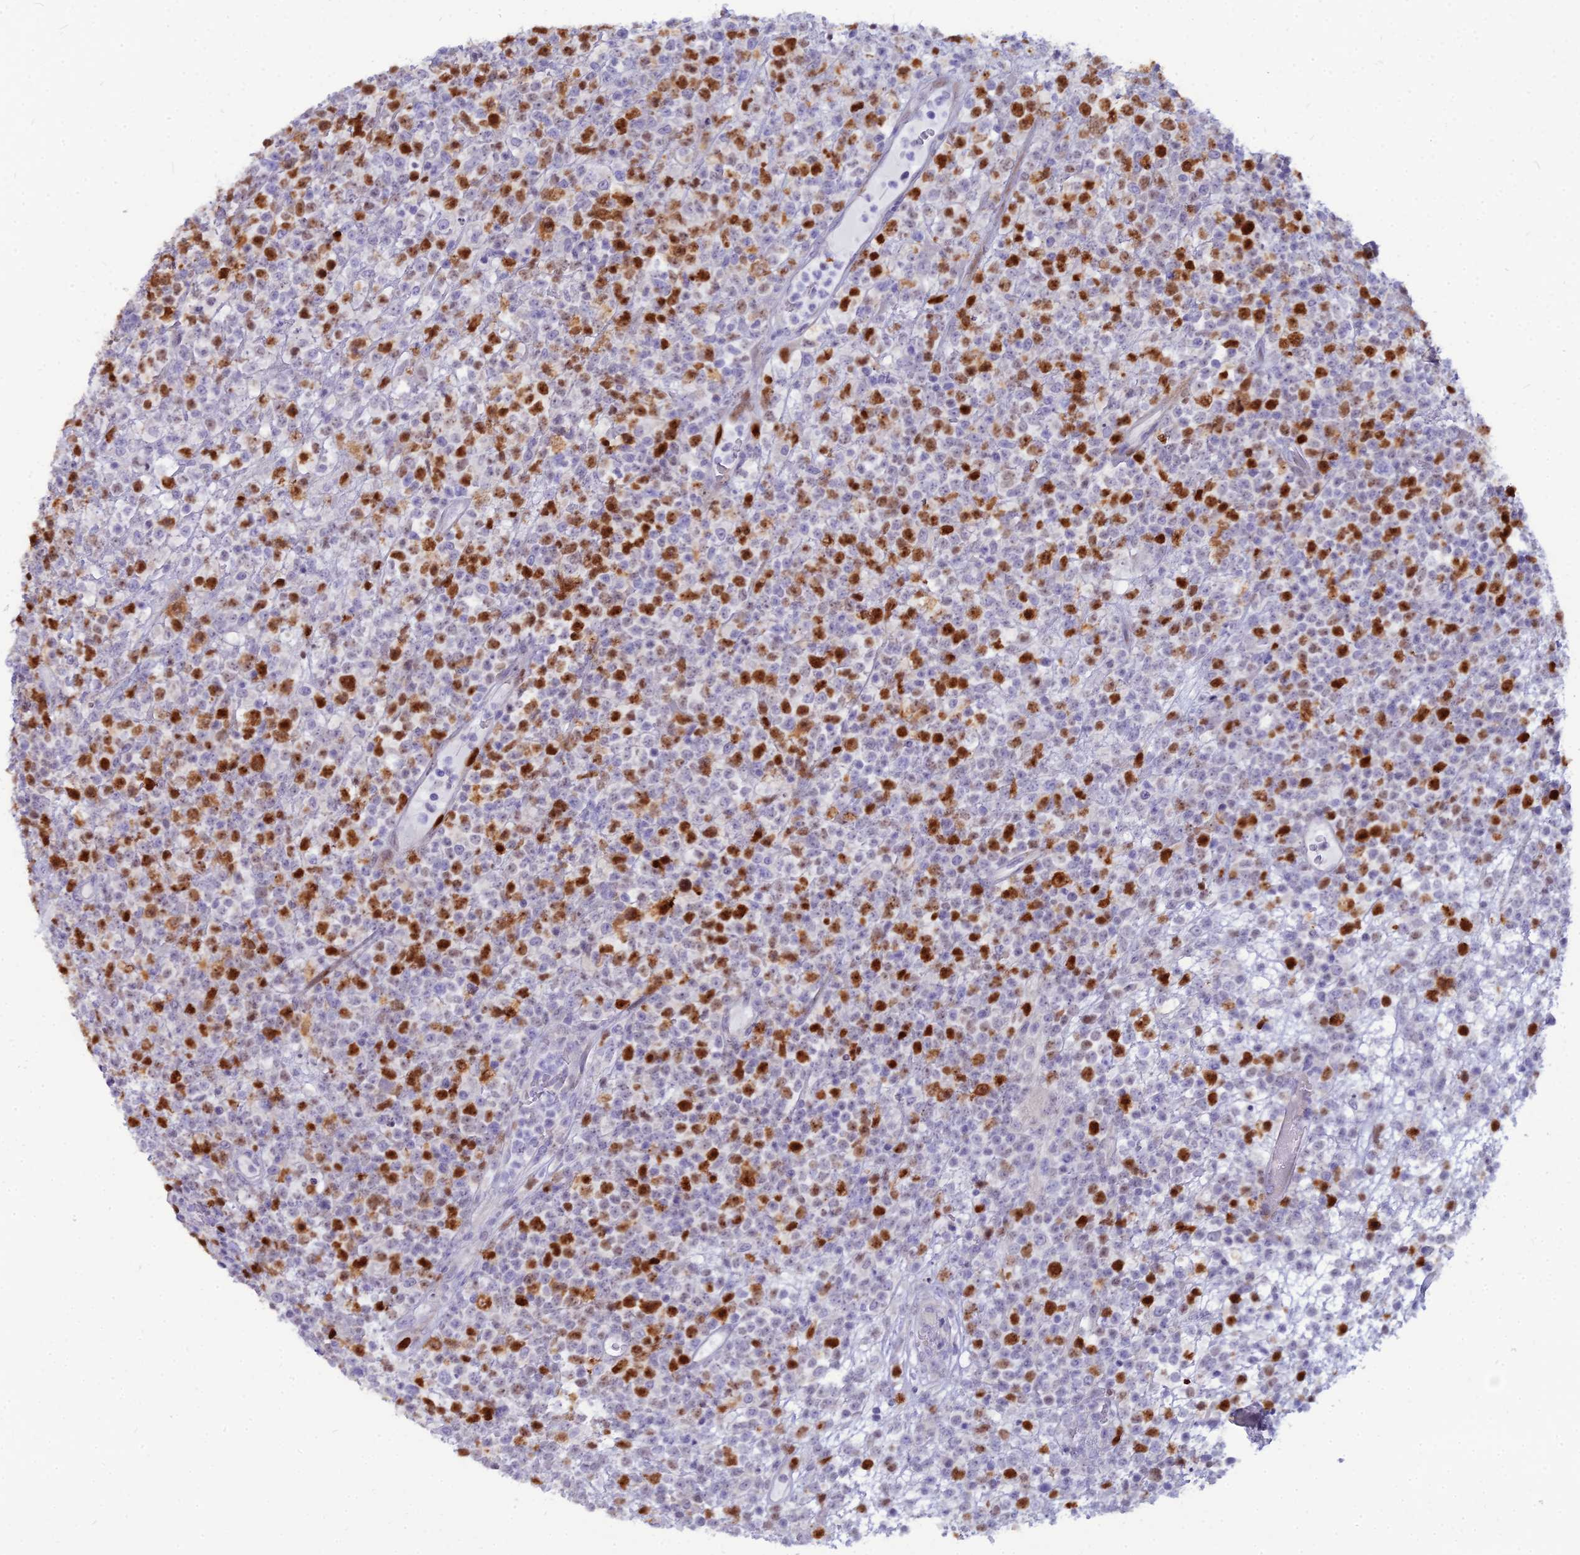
{"staining": {"intensity": "strong", "quantity": "25%-75%", "location": "nuclear"}, "tissue": "lymphoma", "cell_type": "Tumor cells", "image_type": "cancer", "snomed": [{"axis": "morphology", "description": "Malignant lymphoma, non-Hodgkin's type, High grade"}, {"axis": "topography", "description": "Colon"}], "caption": "Protein expression by IHC displays strong nuclear staining in about 25%-75% of tumor cells in high-grade malignant lymphoma, non-Hodgkin's type. (DAB = brown stain, brightfield microscopy at high magnification).", "gene": "NUSAP1", "patient": {"sex": "female", "age": 53}}